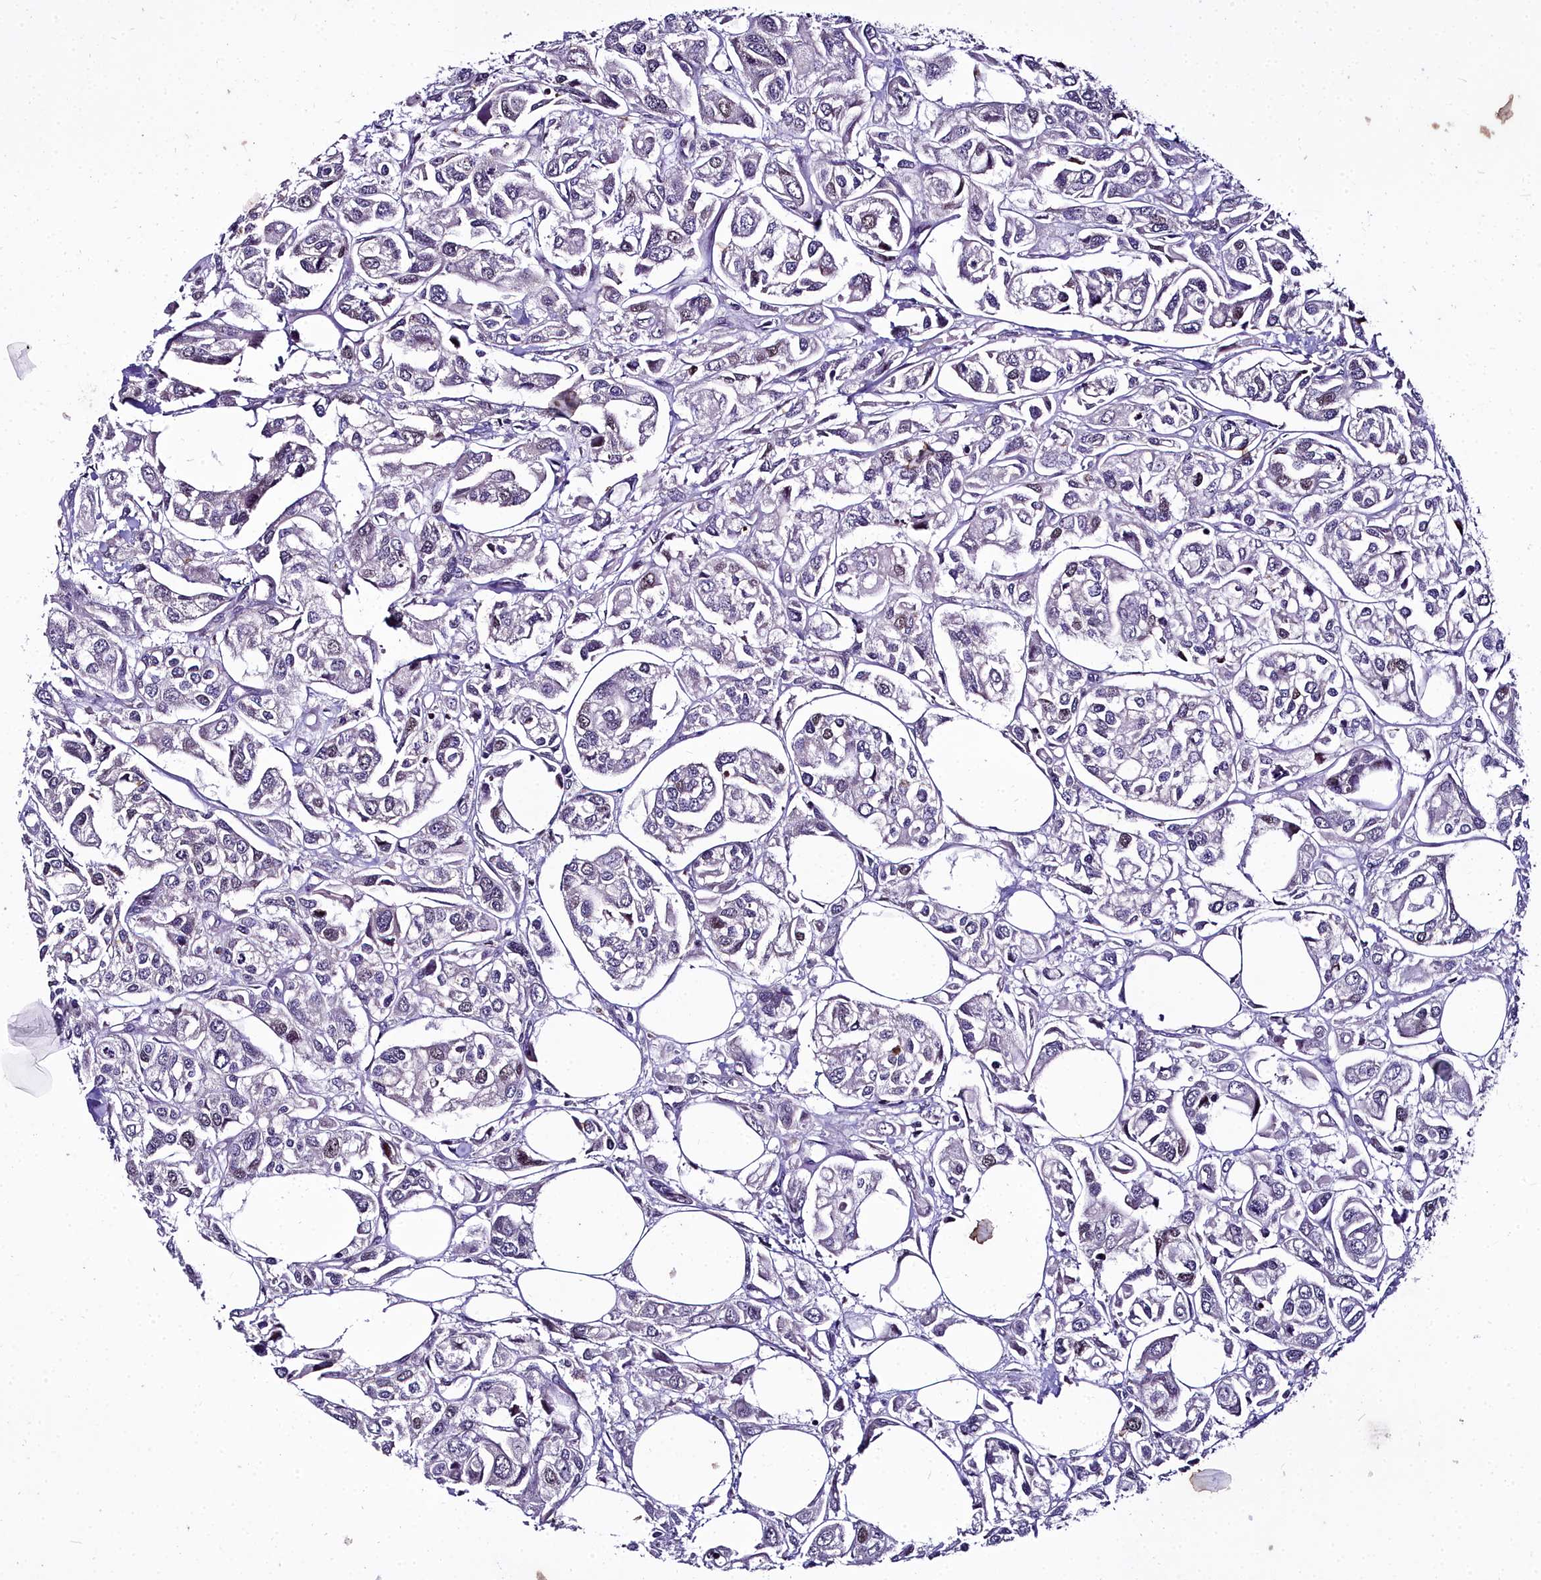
{"staining": {"intensity": "negative", "quantity": "none", "location": "none"}, "tissue": "urothelial cancer", "cell_type": "Tumor cells", "image_type": "cancer", "snomed": [{"axis": "morphology", "description": "Urothelial carcinoma, High grade"}, {"axis": "topography", "description": "Urinary bladder"}], "caption": "Image shows no protein positivity in tumor cells of urothelial carcinoma (high-grade) tissue.", "gene": "TRIML2", "patient": {"sex": "male", "age": 67}}